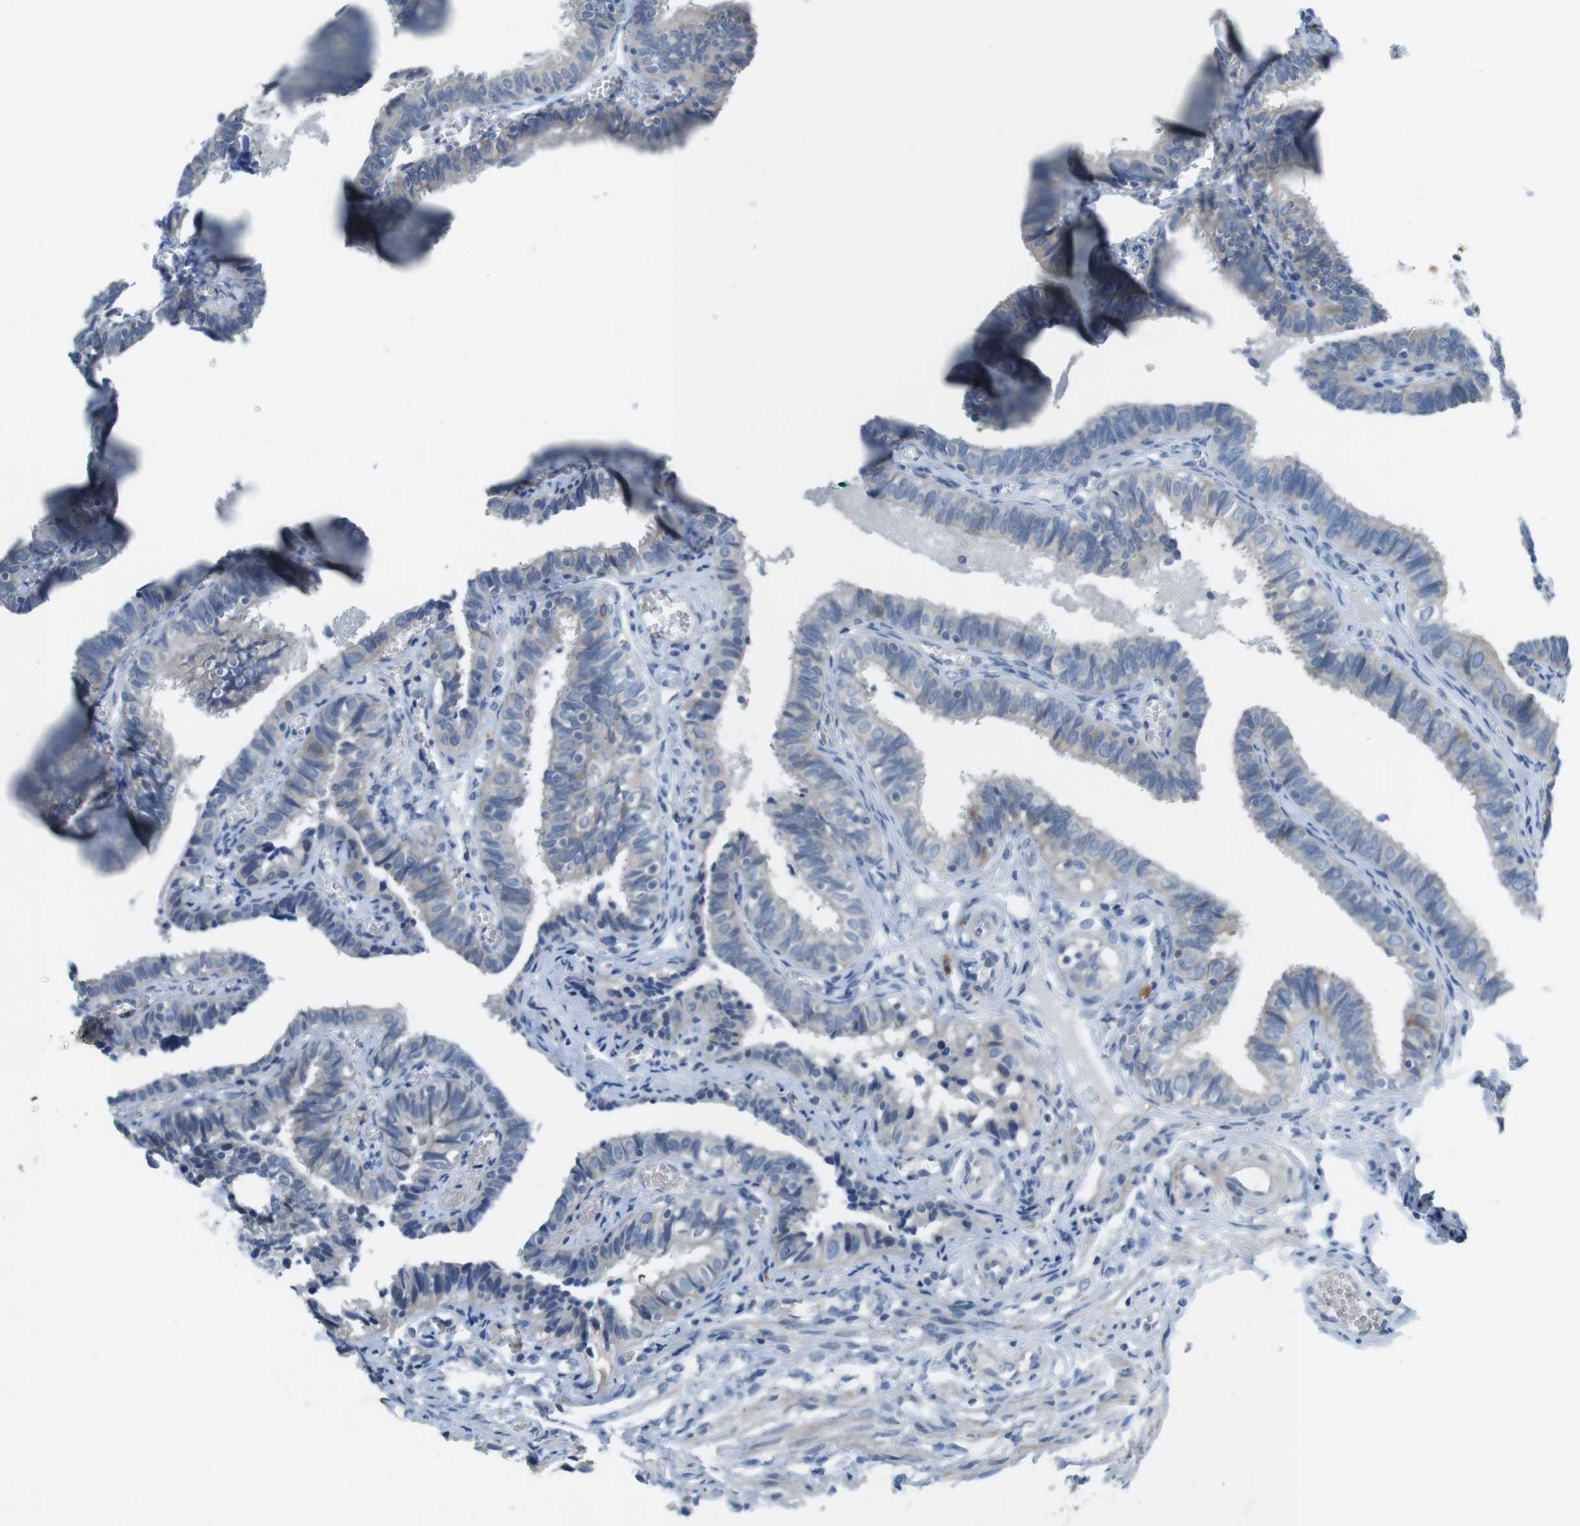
{"staining": {"intensity": "negative", "quantity": "none", "location": "none"}, "tissue": "fallopian tube", "cell_type": "Glandular cells", "image_type": "normal", "snomed": [{"axis": "morphology", "description": "Normal tissue, NOS"}, {"axis": "topography", "description": "Fallopian tube"}], "caption": "This is an immunohistochemistry histopathology image of normal human fallopian tube. There is no staining in glandular cells.", "gene": "TYW1", "patient": {"sex": "female", "age": 46}}